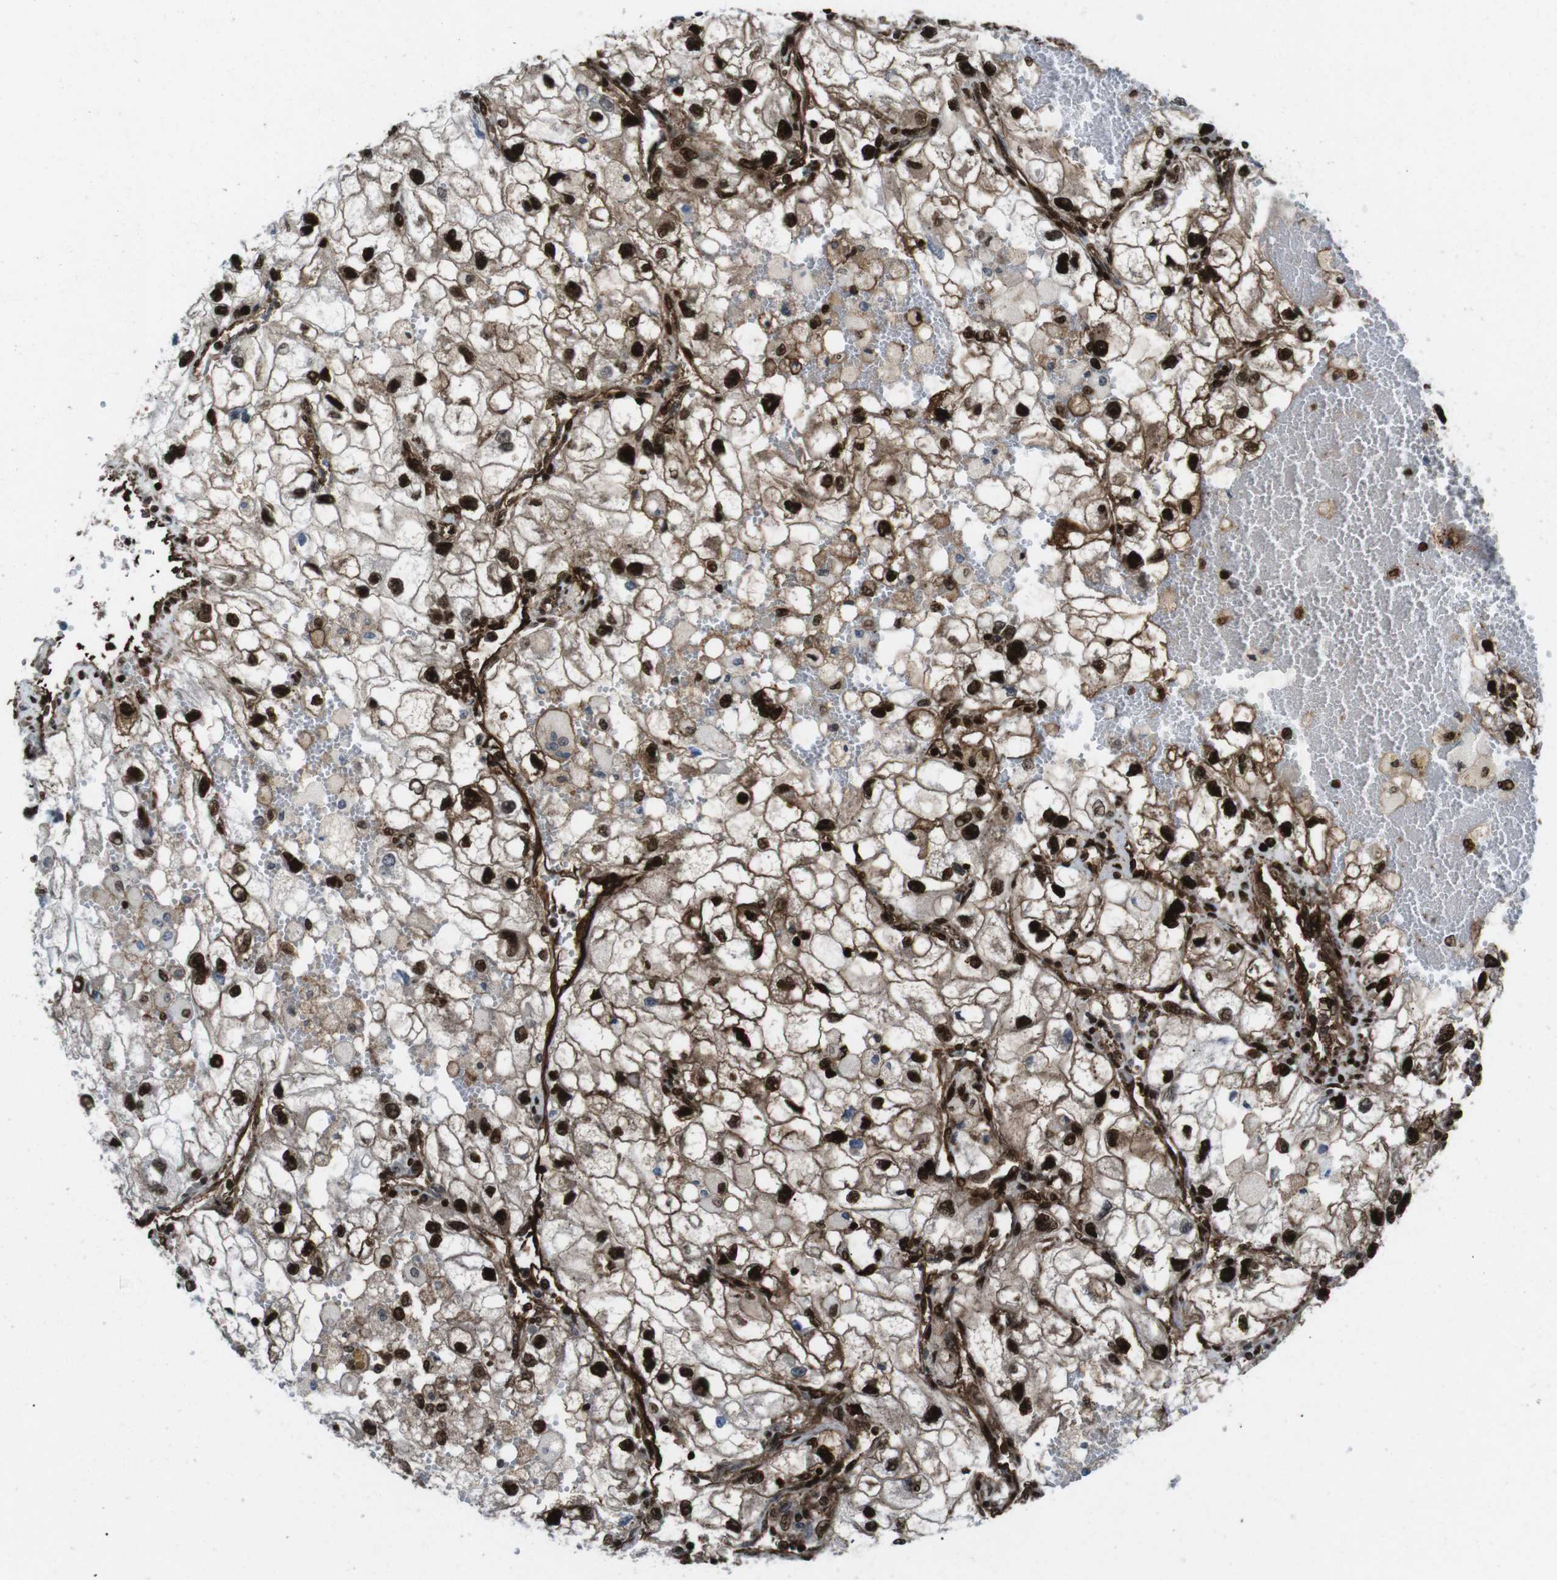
{"staining": {"intensity": "strong", "quantity": ">75%", "location": "cytoplasmic/membranous,nuclear"}, "tissue": "renal cancer", "cell_type": "Tumor cells", "image_type": "cancer", "snomed": [{"axis": "morphology", "description": "Adenocarcinoma, NOS"}, {"axis": "topography", "description": "Kidney"}], "caption": "Immunohistochemical staining of human renal cancer (adenocarcinoma) exhibits high levels of strong cytoplasmic/membranous and nuclear positivity in about >75% of tumor cells.", "gene": "HNRNPU", "patient": {"sex": "female", "age": 70}}